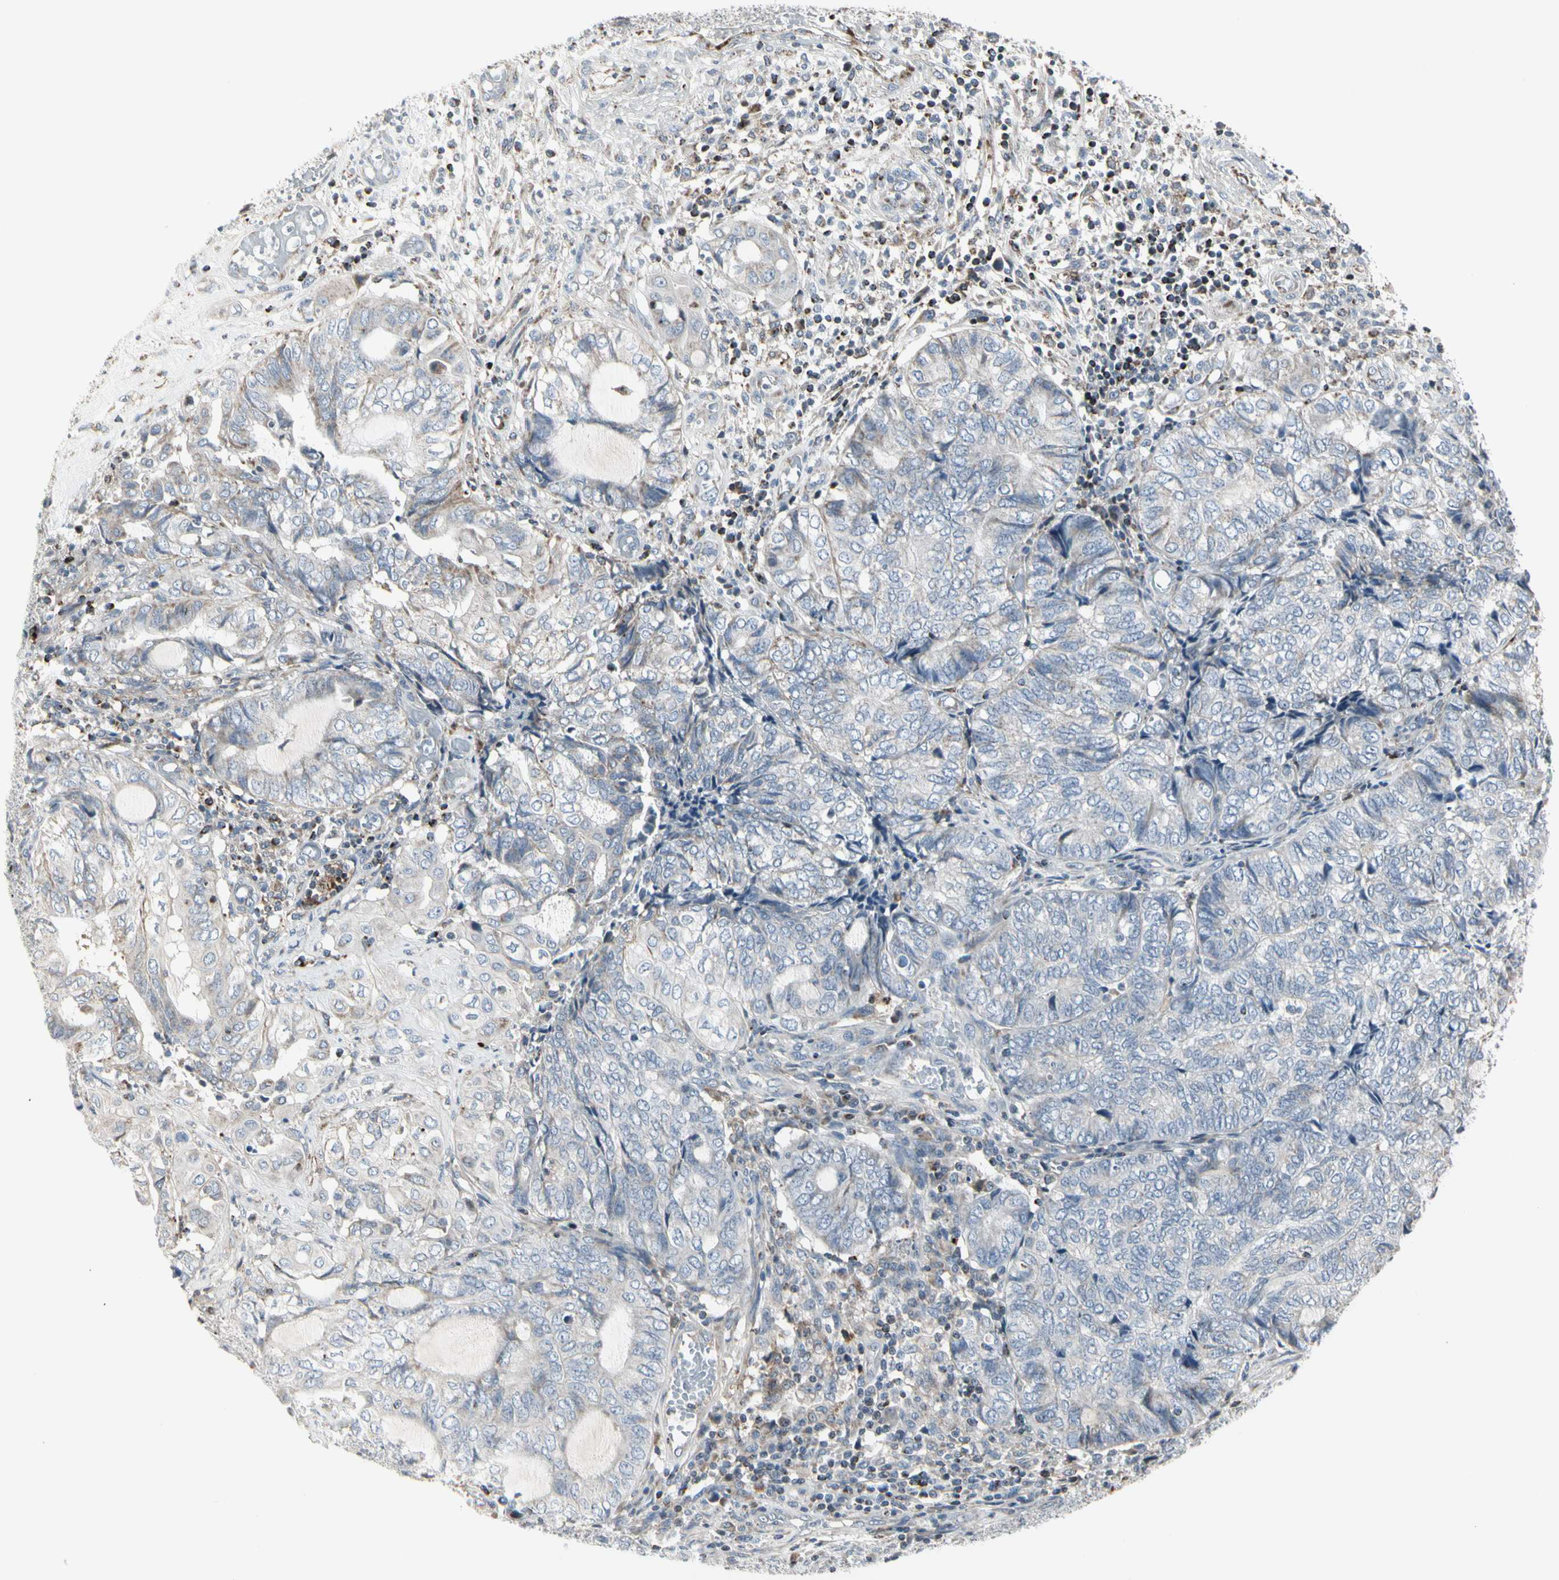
{"staining": {"intensity": "negative", "quantity": "none", "location": "none"}, "tissue": "endometrial cancer", "cell_type": "Tumor cells", "image_type": "cancer", "snomed": [{"axis": "morphology", "description": "Adenocarcinoma, NOS"}, {"axis": "topography", "description": "Uterus"}, {"axis": "topography", "description": "Endometrium"}], "caption": "Immunohistochemistry (IHC) image of neoplastic tissue: endometrial cancer stained with DAB (3,3'-diaminobenzidine) exhibits no significant protein expression in tumor cells.", "gene": "TMEM176A", "patient": {"sex": "female", "age": 70}}